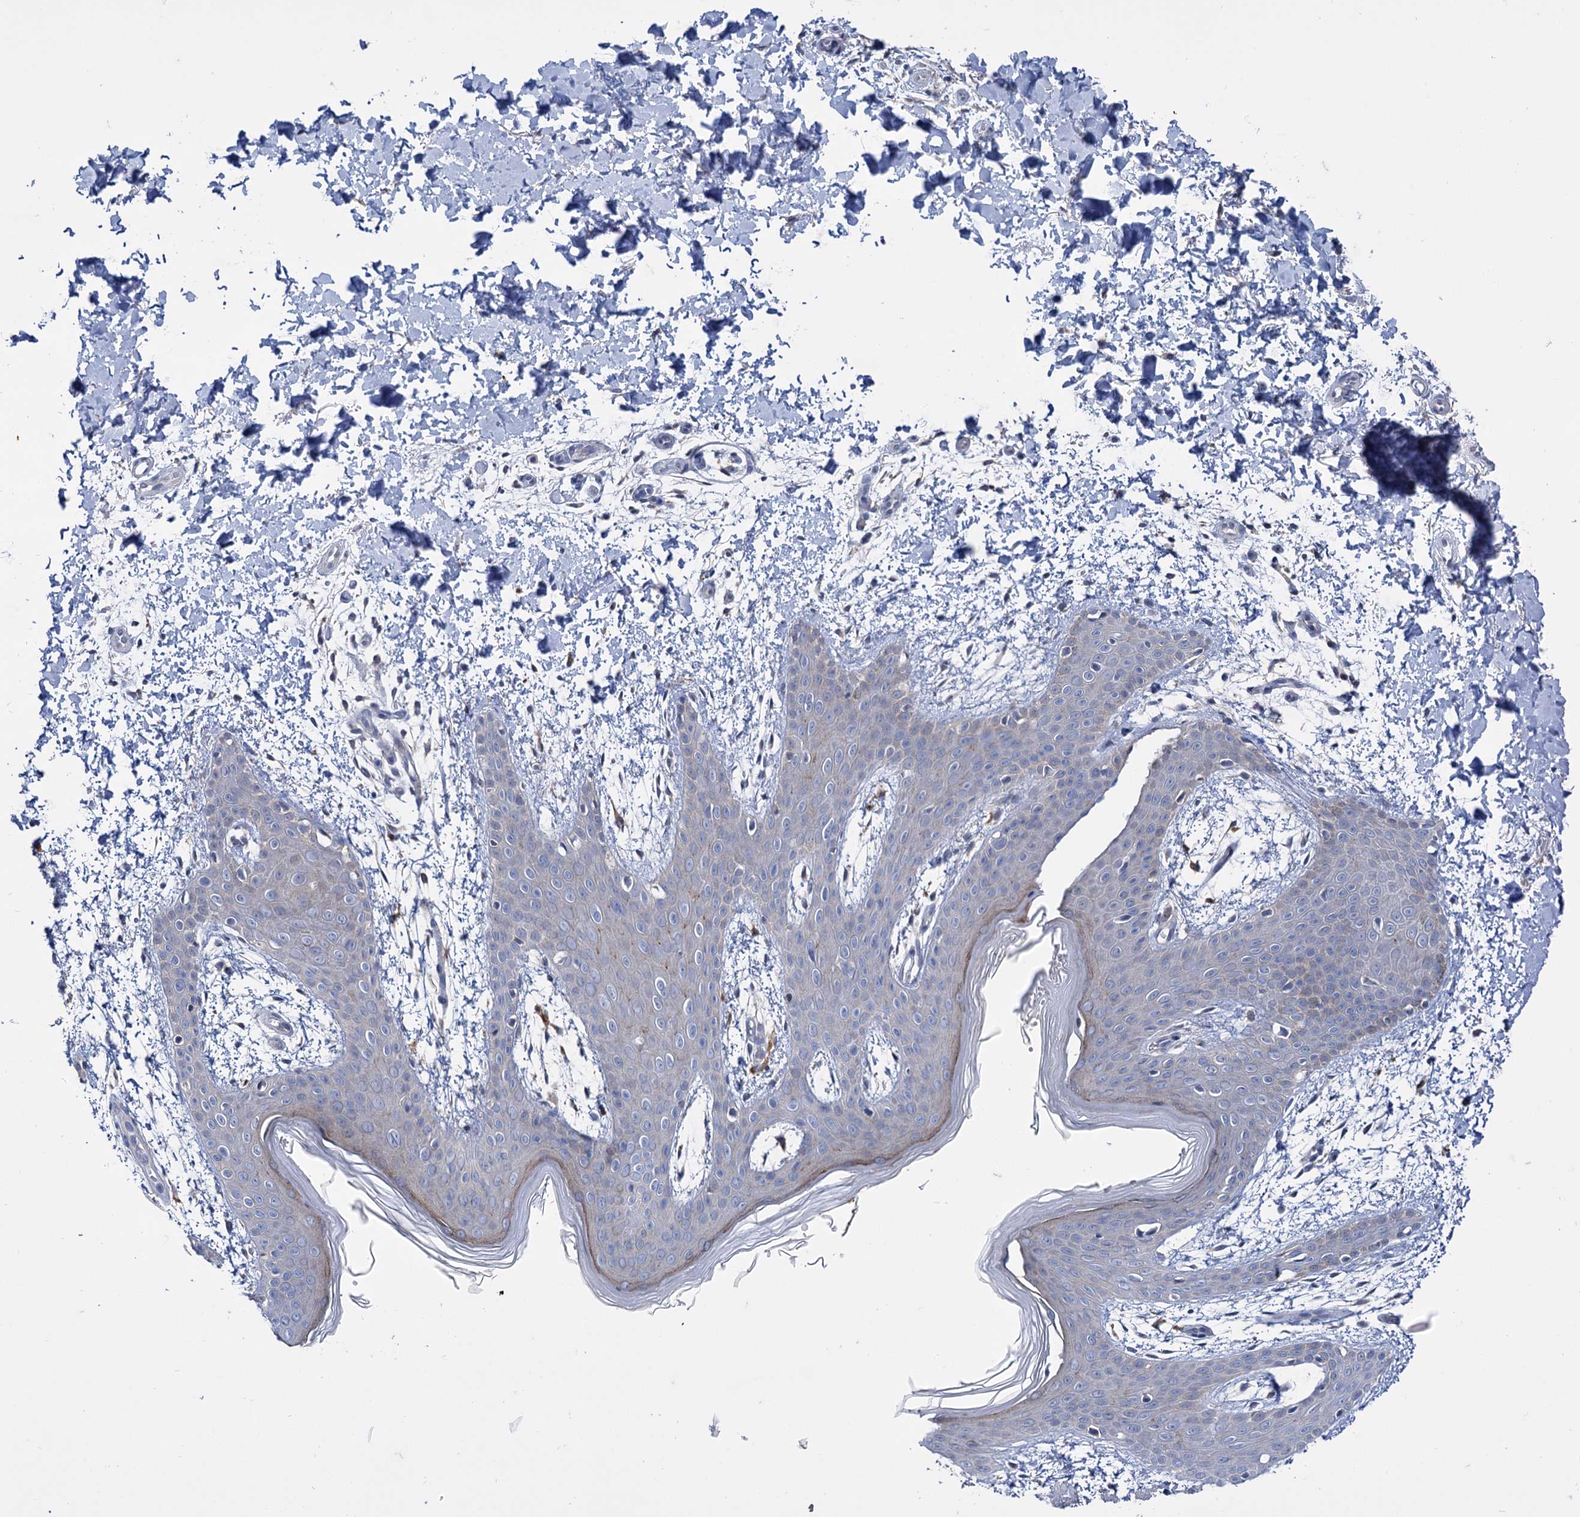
{"staining": {"intensity": "negative", "quantity": "none", "location": "none"}, "tissue": "skin", "cell_type": "Fibroblasts", "image_type": "normal", "snomed": [{"axis": "morphology", "description": "Normal tissue, NOS"}, {"axis": "topography", "description": "Skin"}], "caption": "Immunohistochemistry (IHC) of normal skin demonstrates no expression in fibroblasts. Nuclei are stained in blue.", "gene": "MID1IP1", "patient": {"sex": "male", "age": 36}}